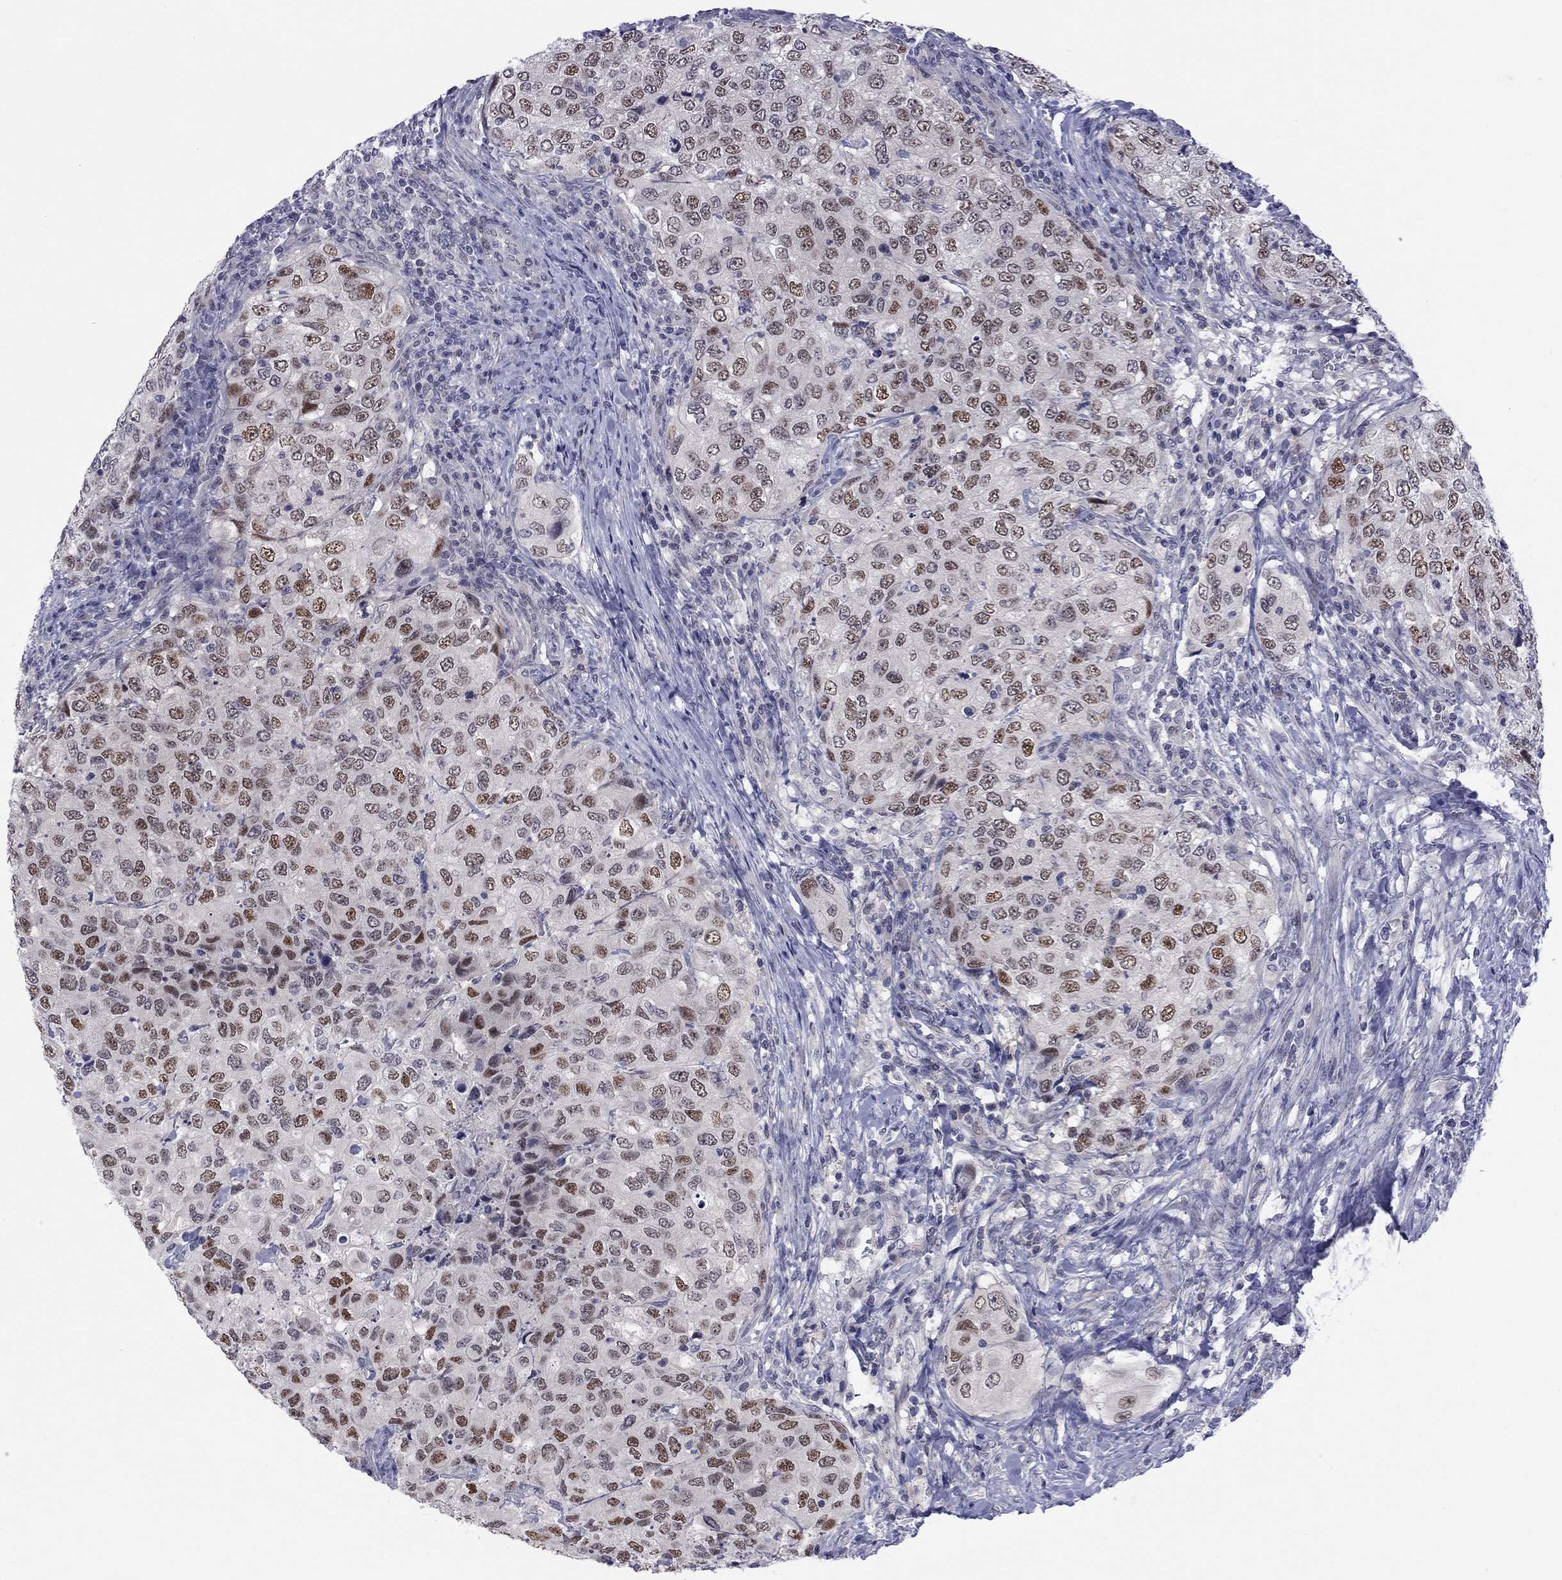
{"staining": {"intensity": "moderate", "quantity": "25%-75%", "location": "nuclear"}, "tissue": "urothelial cancer", "cell_type": "Tumor cells", "image_type": "cancer", "snomed": [{"axis": "morphology", "description": "Urothelial carcinoma, High grade"}, {"axis": "topography", "description": "Urinary bladder"}], "caption": "Protein staining exhibits moderate nuclear positivity in approximately 25%-75% of tumor cells in urothelial cancer.", "gene": "POU5F2", "patient": {"sex": "female", "age": 78}}